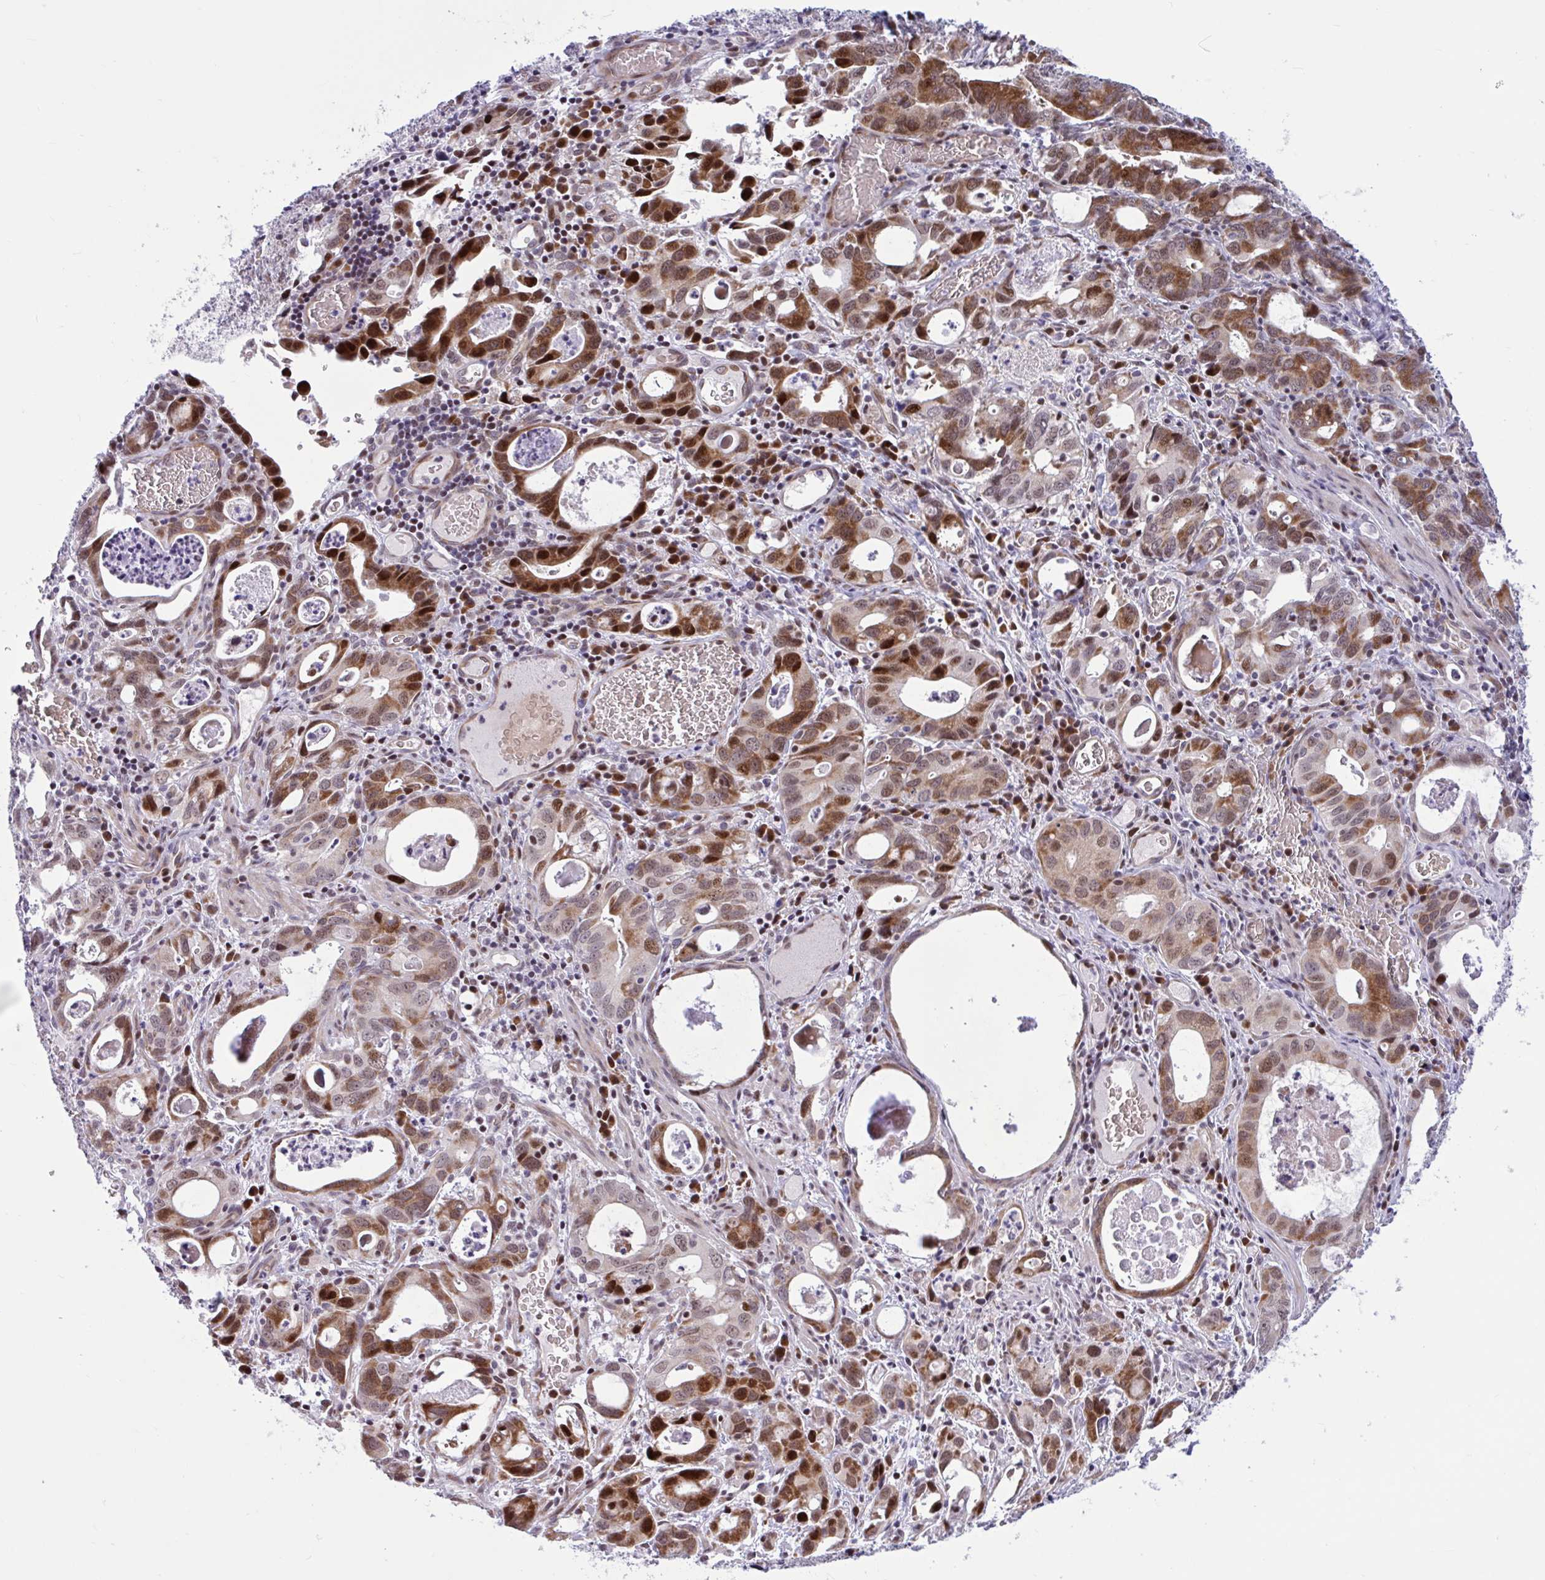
{"staining": {"intensity": "strong", "quantity": ">75%", "location": "cytoplasmic/membranous,nuclear"}, "tissue": "stomach cancer", "cell_type": "Tumor cells", "image_type": "cancer", "snomed": [{"axis": "morphology", "description": "Adenocarcinoma, NOS"}, {"axis": "topography", "description": "Stomach, upper"}], "caption": "Protein staining of stomach cancer (adenocarcinoma) tissue shows strong cytoplasmic/membranous and nuclear positivity in approximately >75% of tumor cells.", "gene": "RBL1", "patient": {"sex": "male", "age": 74}}